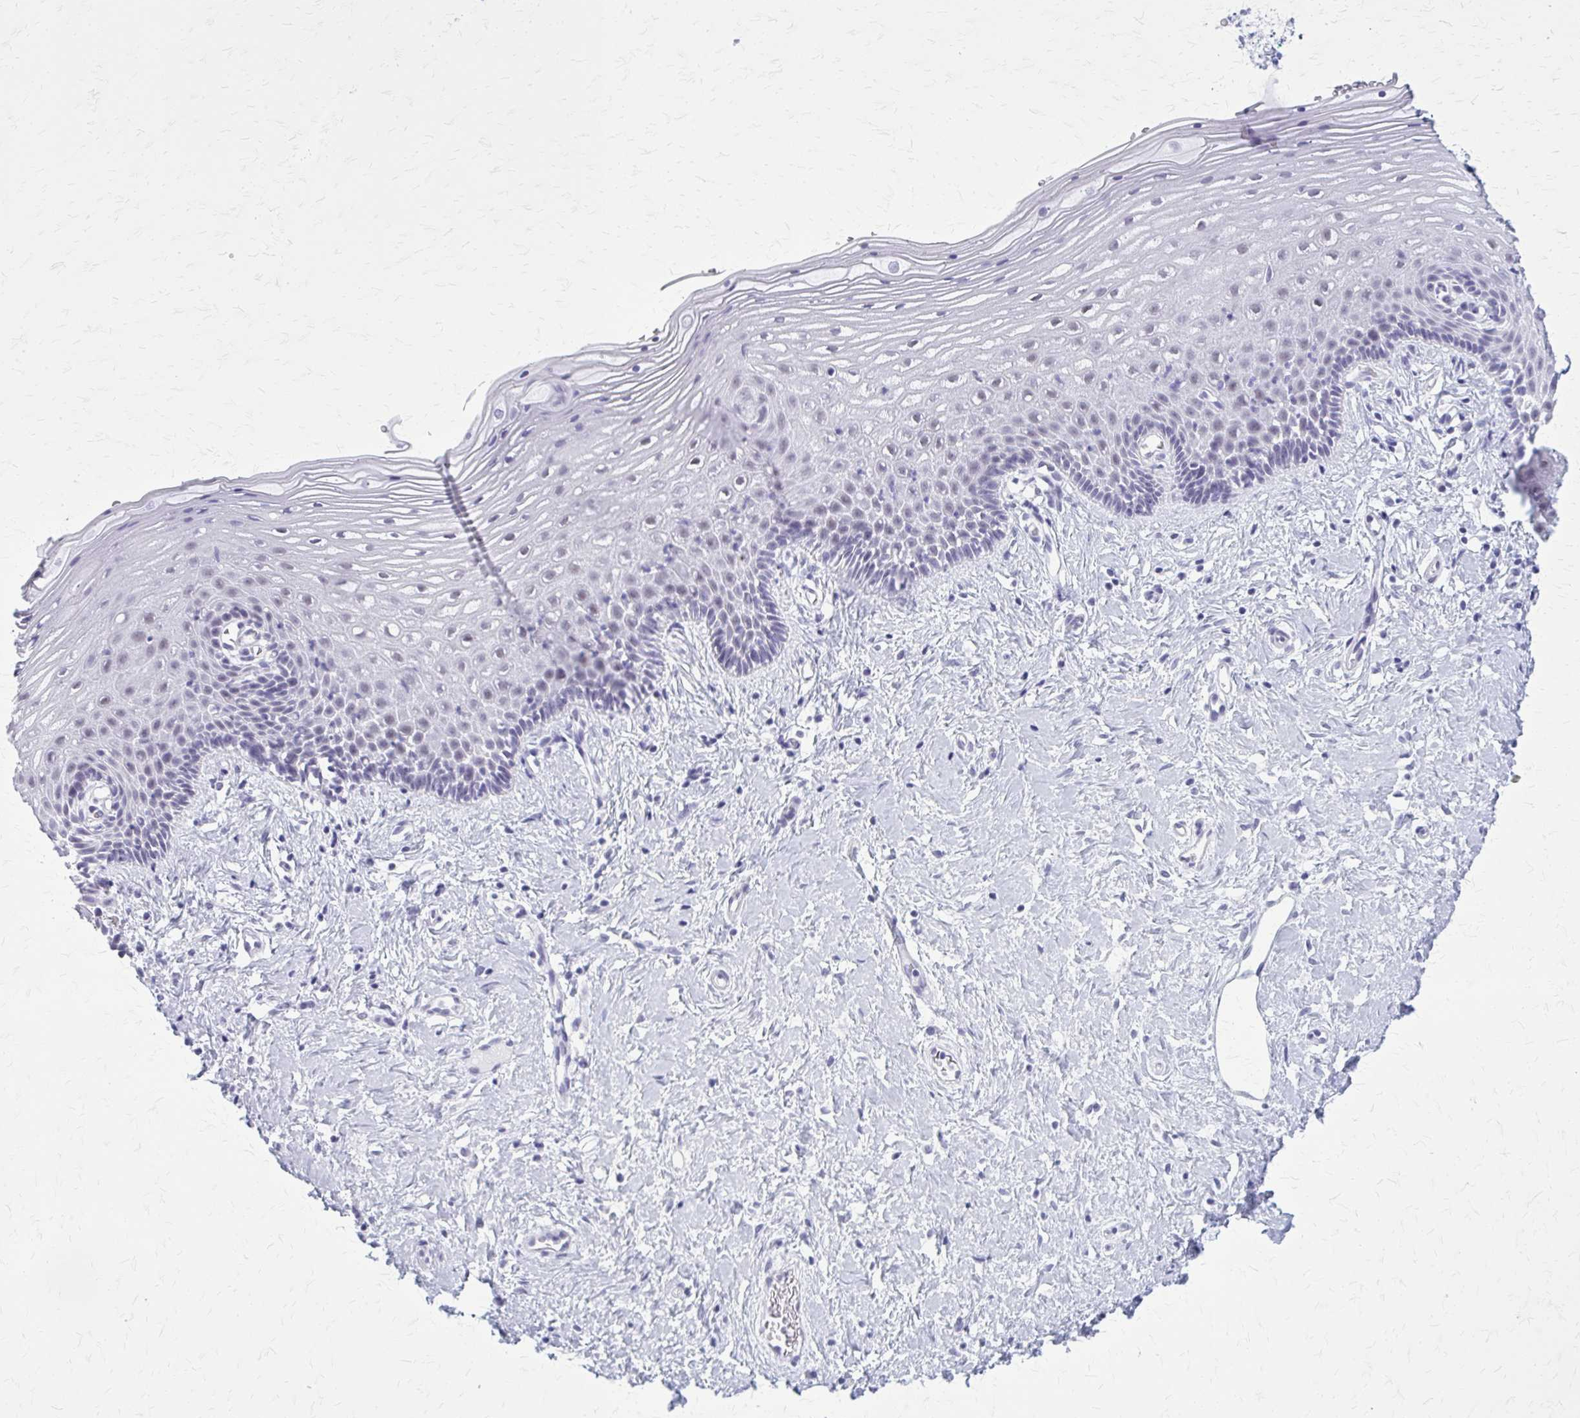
{"staining": {"intensity": "negative", "quantity": "none", "location": "none"}, "tissue": "vagina", "cell_type": "Squamous epithelial cells", "image_type": "normal", "snomed": [{"axis": "morphology", "description": "Normal tissue, NOS"}, {"axis": "topography", "description": "Vagina"}], "caption": "Immunohistochemical staining of benign human vagina exhibits no significant expression in squamous epithelial cells.", "gene": "GAD1", "patient": {"sex": "female", "age": 42}}